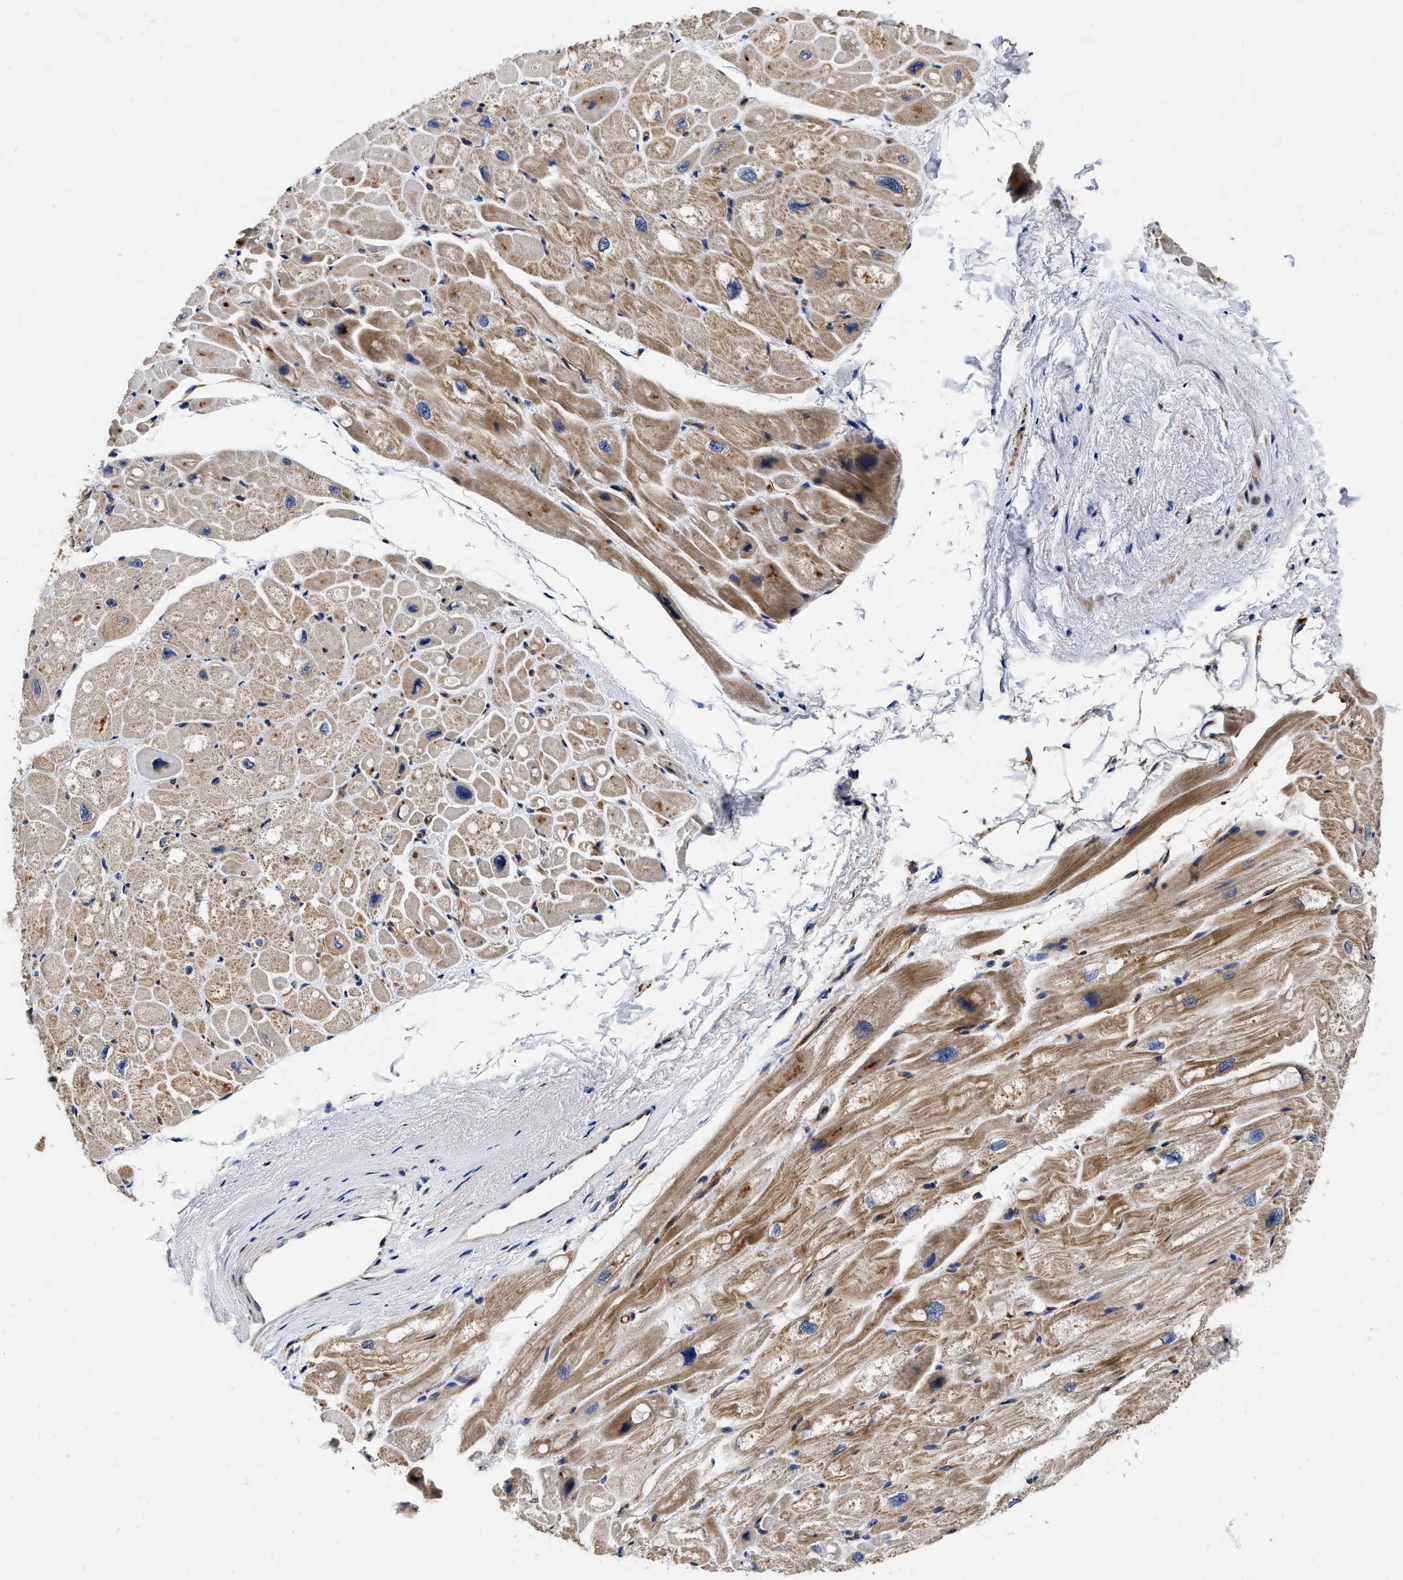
{"staining": {"intensity": "moderate", "quantity": "25%-75%", "location": "cytoplasmic/membranous"}, "tissue": "heart muscle", "cell_type": "Cardiomyocytes", "image_type": "normal", "snomed": [{"axis": "morphology", "description": "Normal tissue, NOS"}, {"axis": "topography", "description": "Heart"}], "caption": "About 25%-75% of cardiomyocytes in normal heart muscle display moderate cytoplasmic/membranous protein positivity as visualized by brown immunohistochemical staining.", "gene": "ABCG8", "patient": {"sex": "male", "age": 49}}